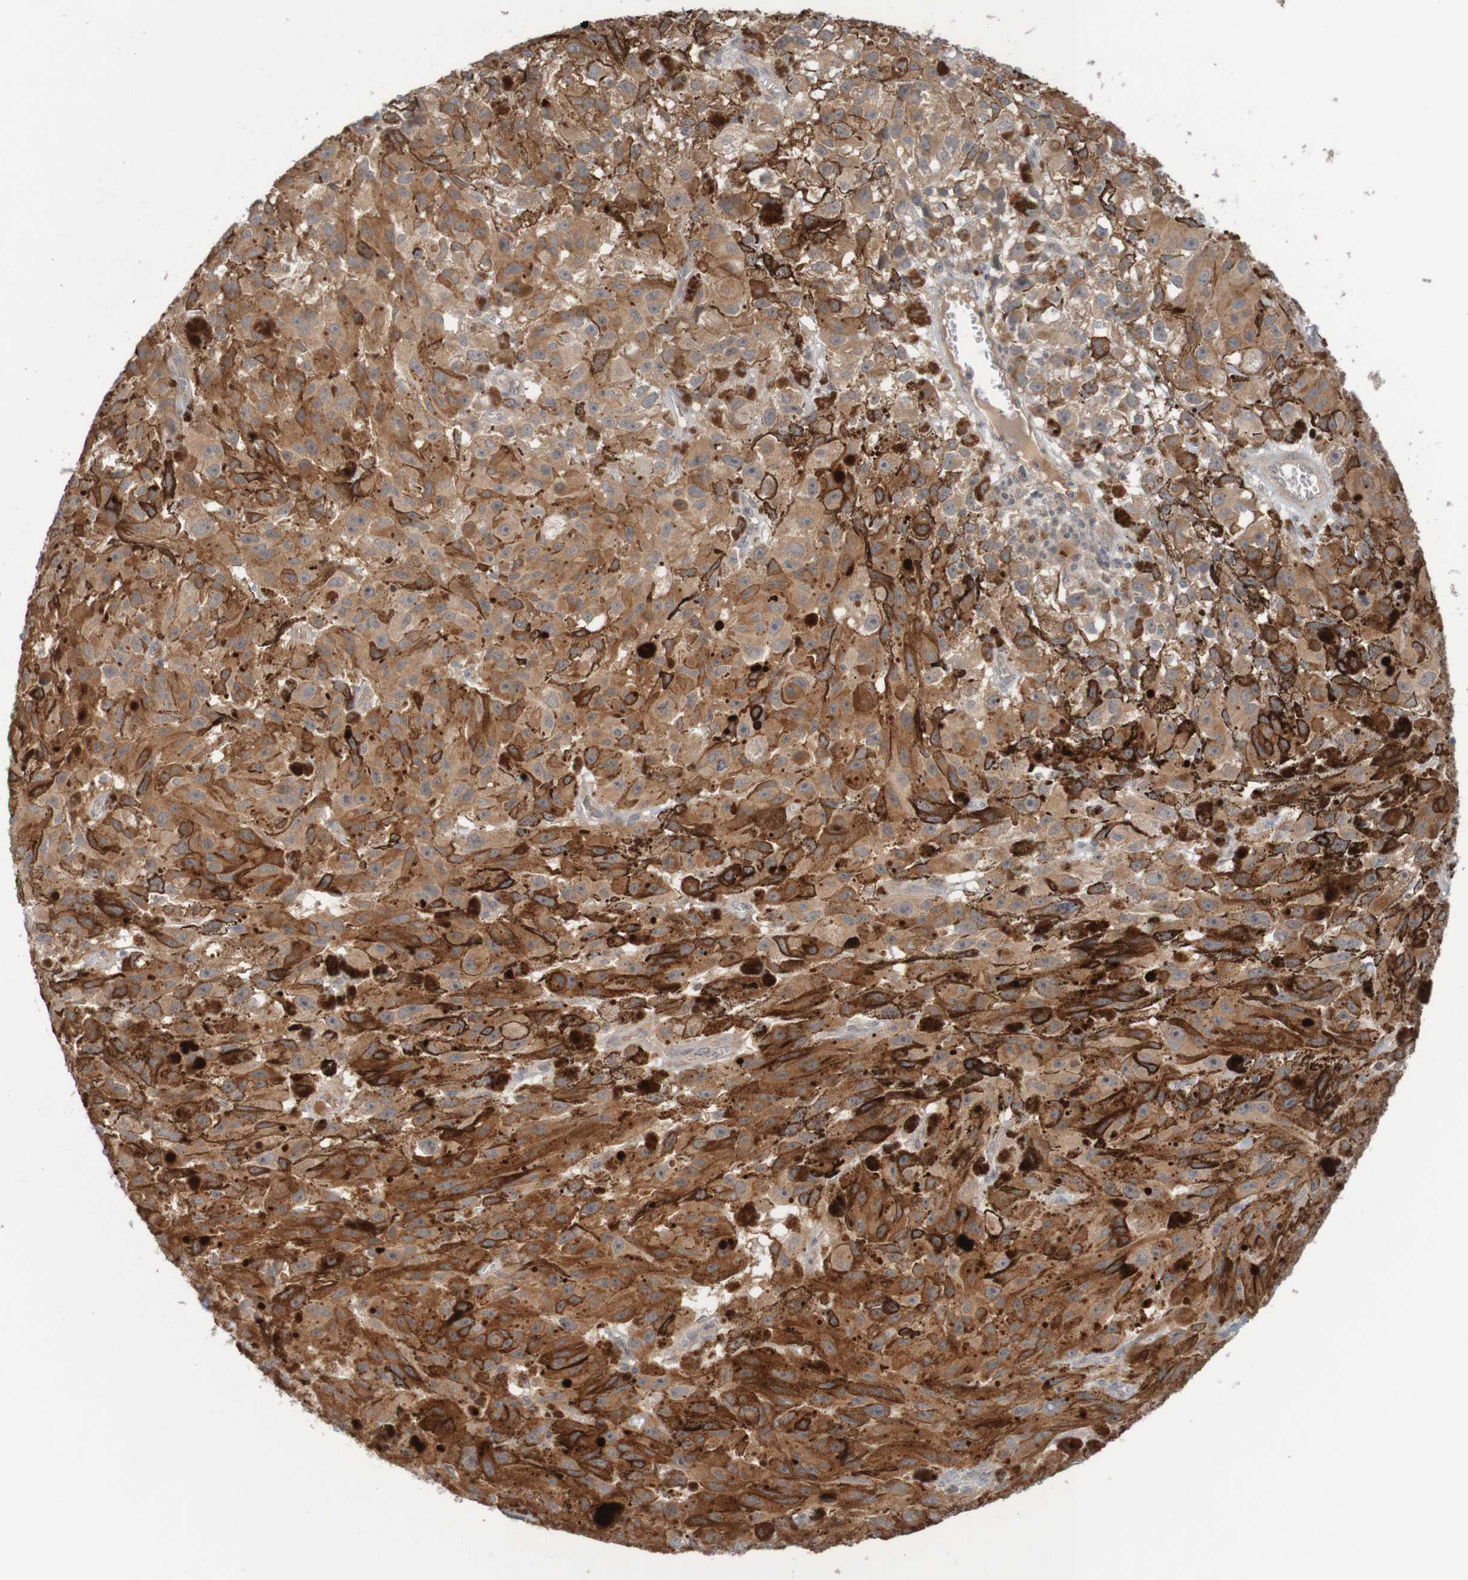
{"staining": {"intensity": "moderate", "quantity": ">75%", "location": "cytoplasmic/membranous"}, "tissue": "melanoma", "cell_type": "Tumor cells", "image_type": "cancer", "snomed": [{"axis": "morphology", "description": "Malignant melanoma, NOS"}, {"axis": "topography", "description": "Skin"}], "caption": "Melanoma tissue exhibits moderate cytoplasmic/membranous expression in approximately >75% of tumor cells (DAB (3,3'-diaminobenzidine) = brown stain, brightfield microscopy at high magnification).", "gene": "ANKK1", "patient": {"sex": "female", "age": 104}}